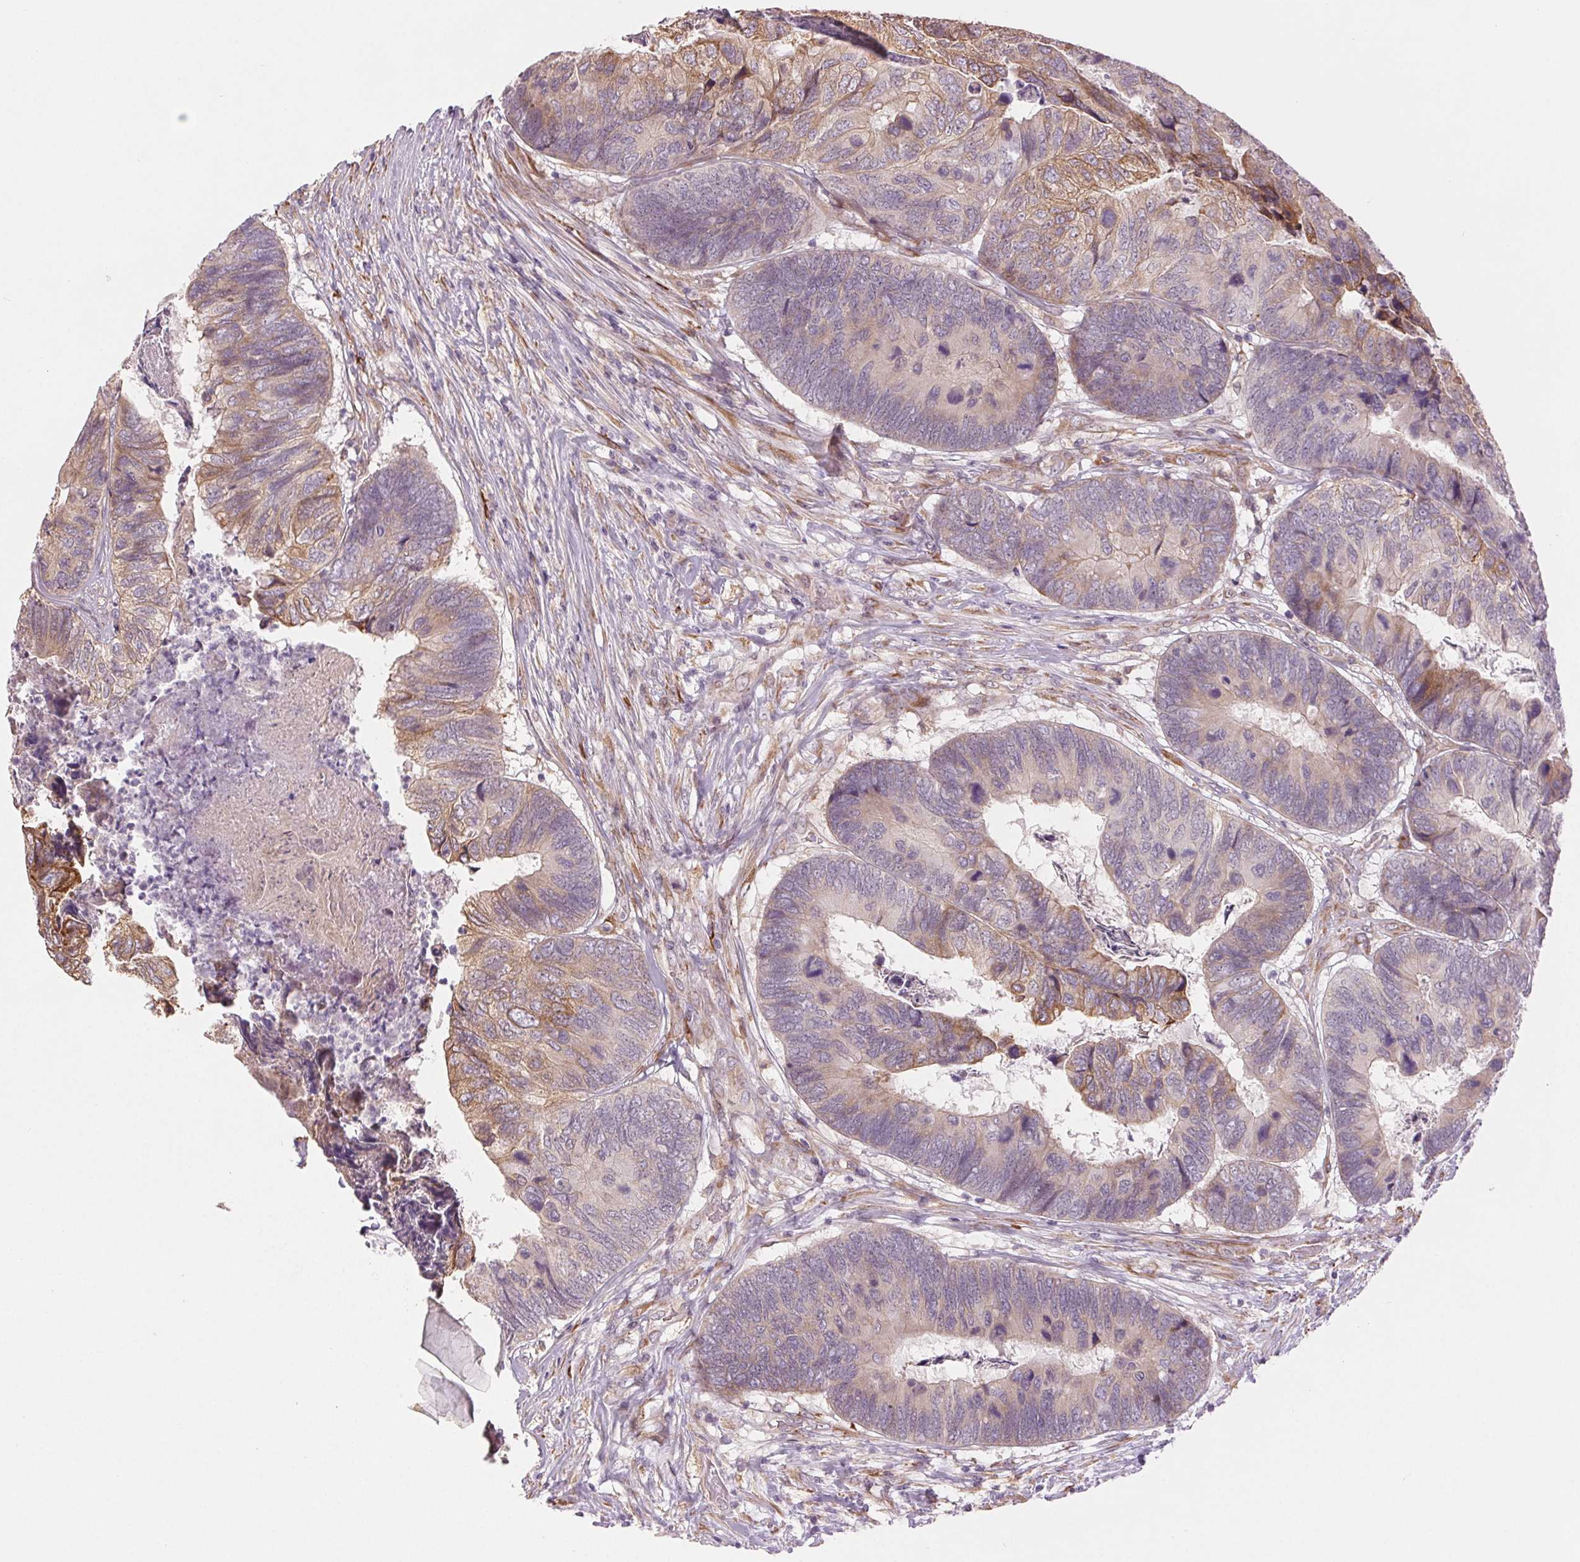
{"staining": {"intensity": "moderate", "quantity": "25%-75%", "location": "cytoplasmic/membranous"}, "tissue": "colorectal cancer", "cell_type": "Tumor cells", "image_type": "cancer", "snomed": [{"axis": "morphology", "description": "Adenocarcinoma, NOS"}, {"axis": "topography", "description": "Colon"}], "caption": "IHC (DAB (3,3'-diaminobenzidine)) staining of adenocarcinoma (colorectal) reveals moderate cytoplasmic/membranous protein staining in approximately 25%-75% of tumor cells.", "gene": "METTL17", "patient": {"sex": "female", "age": 67}}